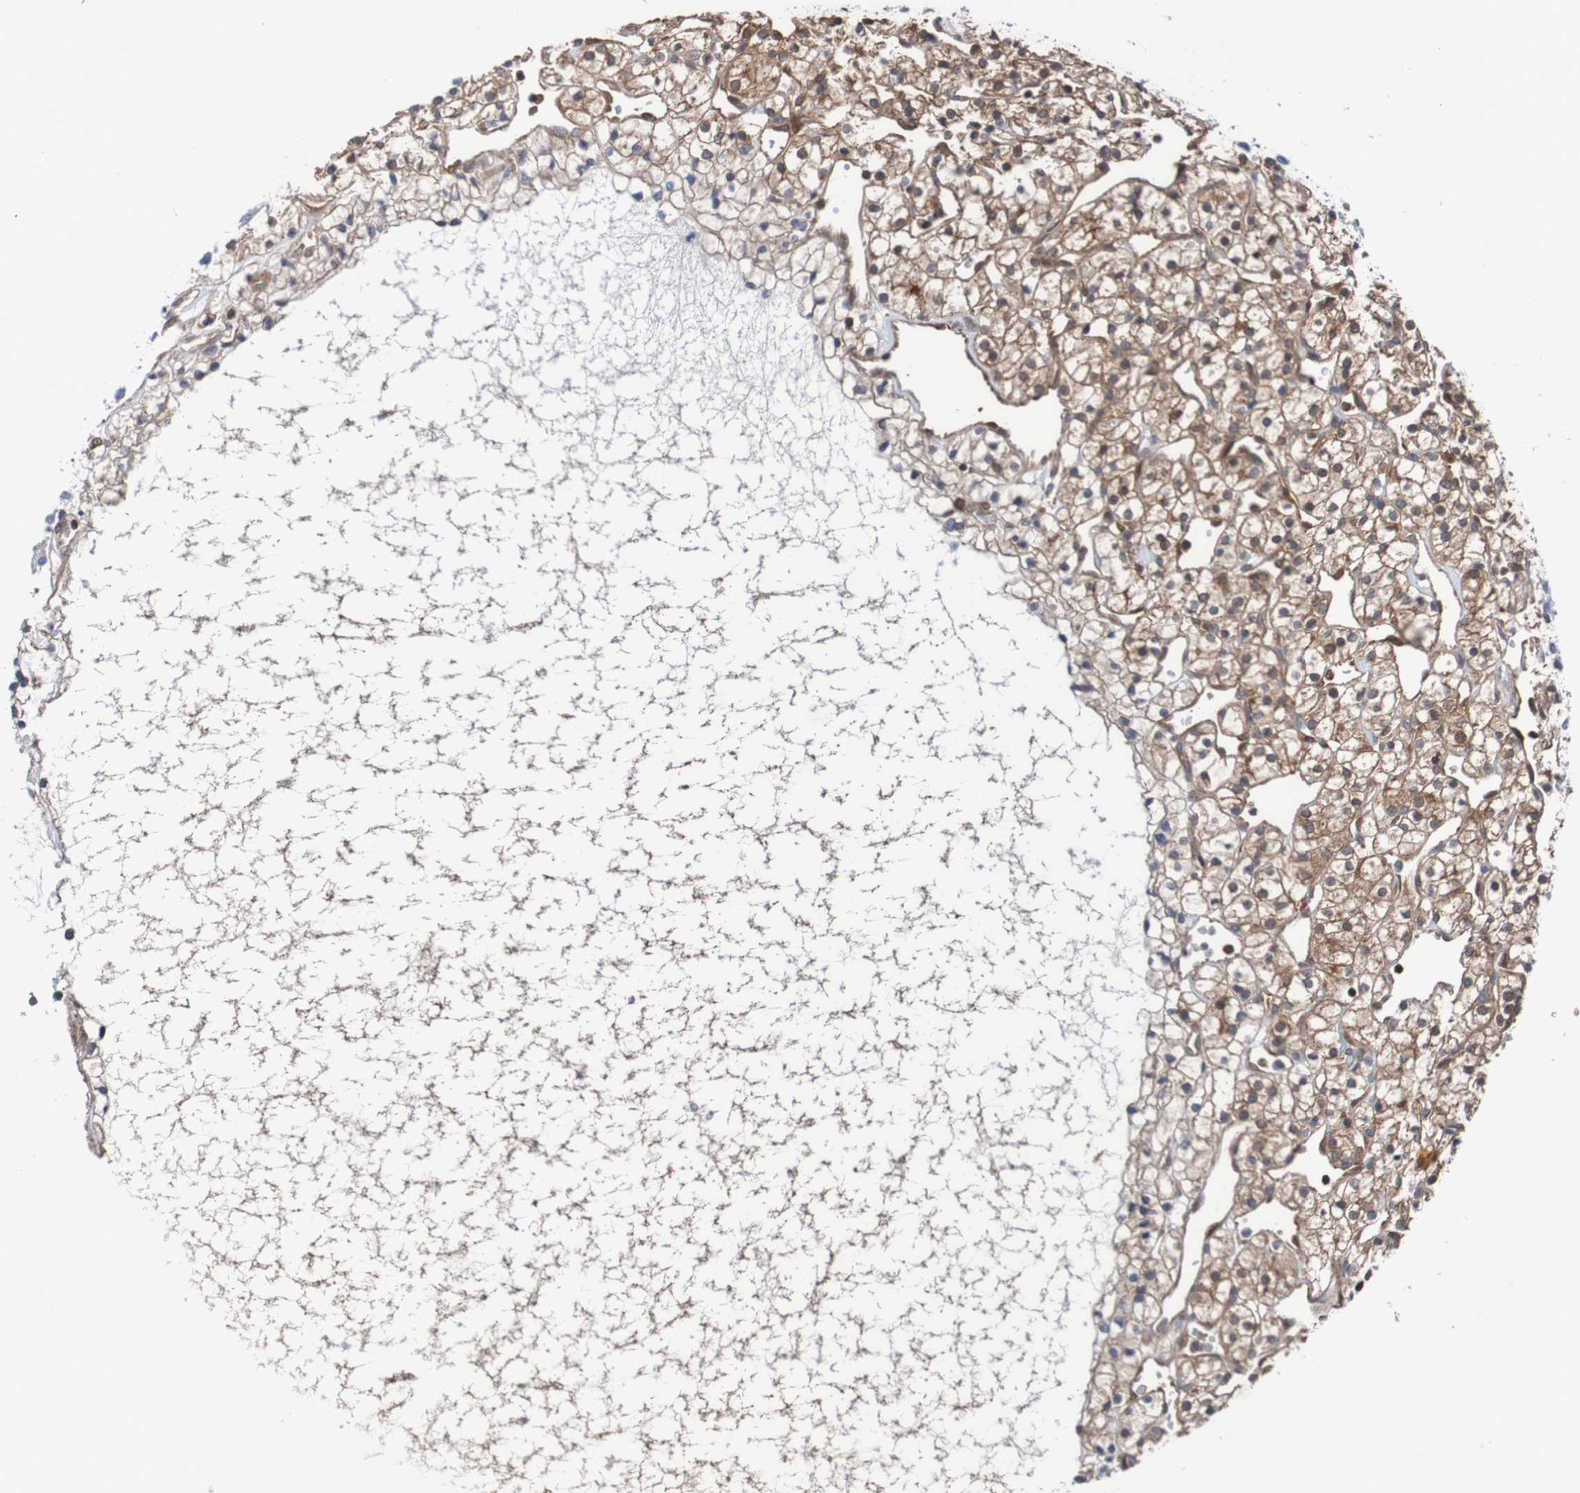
{"staining": {"intensity": "moderate", "quantity": ">75%", "location": "cytoplasmic/membranous"}, "tissue": "renal cancer", "cell_type": "Tumor cells", "image_type": "cancer", "snomed": [{"axis": "morphology", "description": "Adenocarcinoma, NOS"}, {"axis": "topography", "description": "Kidney"}], "caption": "DAB (3,3'-diaminobenzidine) immunohistochemical staining of renal cancer (adenocarcinoma) exhibits moderate cytoplasmic/membranous protein positivity in approximately >75% of tumor cells.", "gene": "RIGI", "patient": {"sex": "female", "age": 60}}